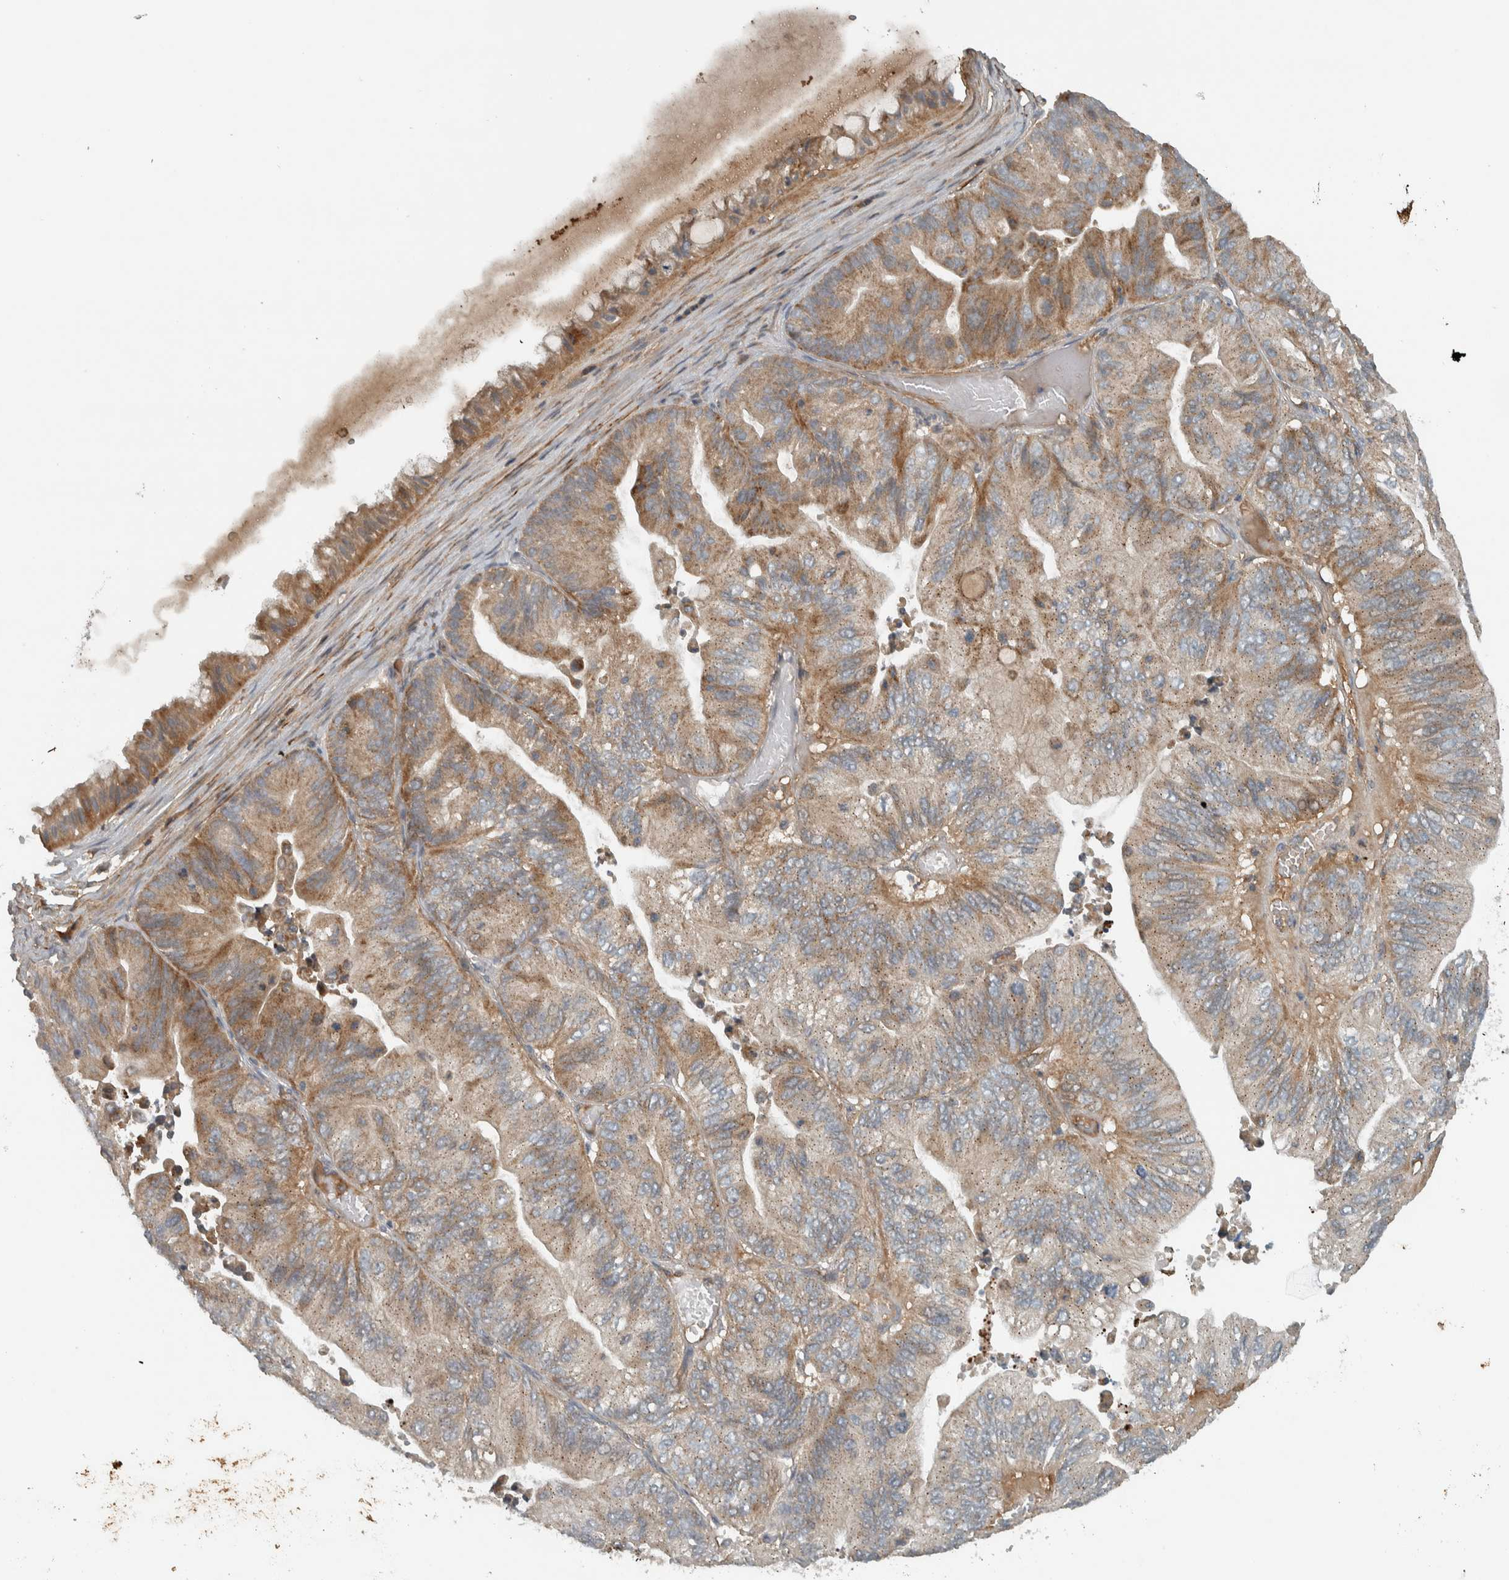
{"staining": {"intensity": "moderate", "quantity": "25%-75%", "location": "cytoplasmic/membranous"}, "tissue": "ovarian cancer", "cell_type": "Tumor cells", "image_type": "cancer", "snomed": [{"axis": "morphology", "description": "Cystadenocarcinoma, mucinous, NOS"}, {"axis": "topography", "description": "Ovary"}], "caption": "Approximately 25%-75% of tumor cells in ovarian cancer (mucinous cystadenocarcinoma) reveal moderate cytoplasmic/membranous protein positivity as visualized by brown immunohistochemical staining.", "gene": "LBHD1", "patient": {"sex": "female", "age": 61}}